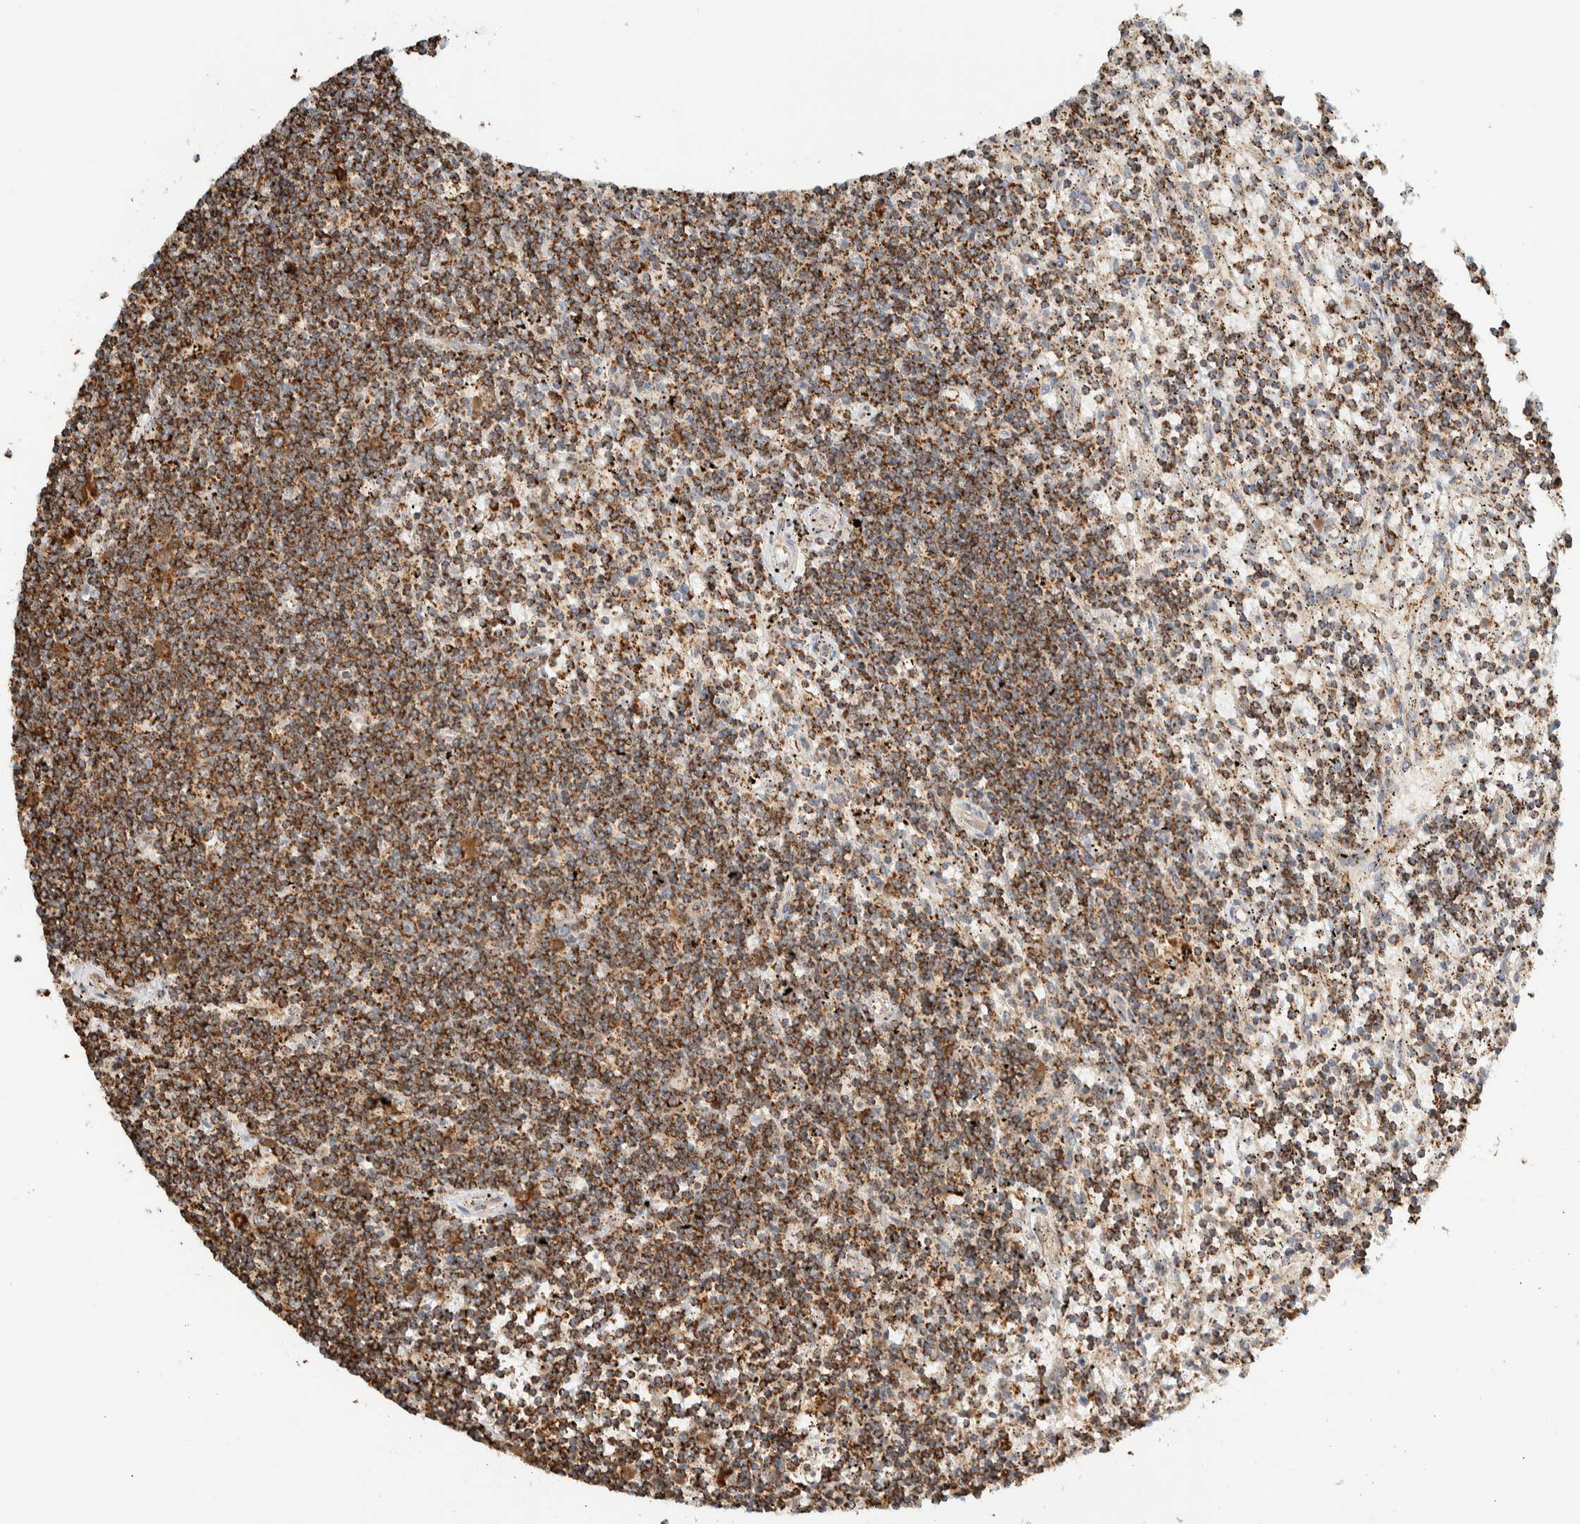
{"staining": {"intensity": "moderate", "quantity": ">75%", "location": "cytoplasmic/membranous"}, "tissue": "lymphoma", "cell_type": "Tumor cells", "image_type": "cancer", "snomed": [{"axis": "morphology", "description": "Malignant lymphoma, non-Hodgkin's type, Low grade"}, {"axis": "topography", "description": "Spleen"}], "caption": "Lymphoma was stained to show a protein in brown. There is medium levels of moderate cytoplasmic/membranous positivity in about >75% of tumor cells.", "gene": "ZNF454", "patient": {"sex": "male", "age": 76}}